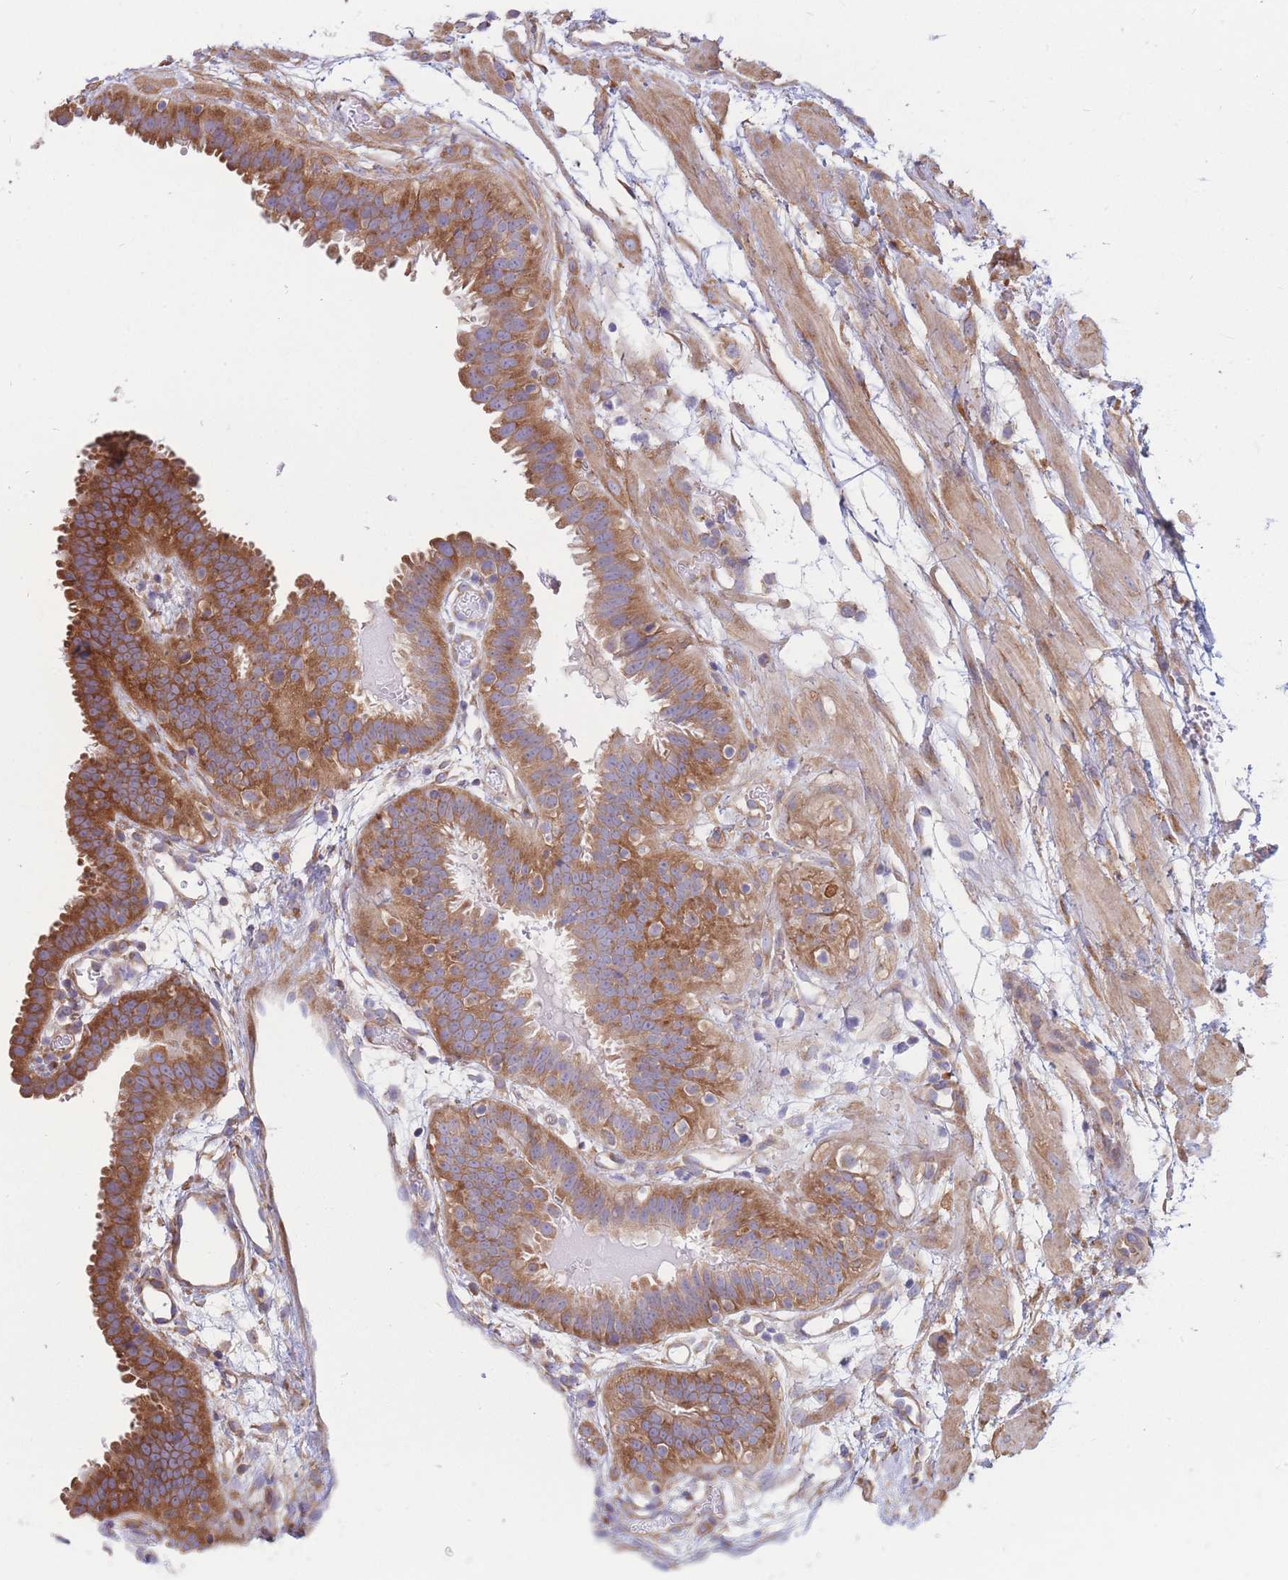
{"staining": {"intensity": "strong", "quantity": ">75%", "location": "cytoplasmic/membranous"}, "tissue": "fallopian tube", "cell_type": "Glandular cells", "image_type": "normal", "snomed": [{"axis": "morphology", "description": "Normal tissue, NOS"}, {"axis": "topography", "description": "Fallopian tube"}], "caption": "Protein expression analysis of normal human fallopian tube reveals strong cytoplasmic/membranous expression in approximately >75% of glandular cells. The protein is shown in brown color, while the nuclei are stained blue.", "gene": "RPL8", "patient": {"sex": "female", "age": 37}}